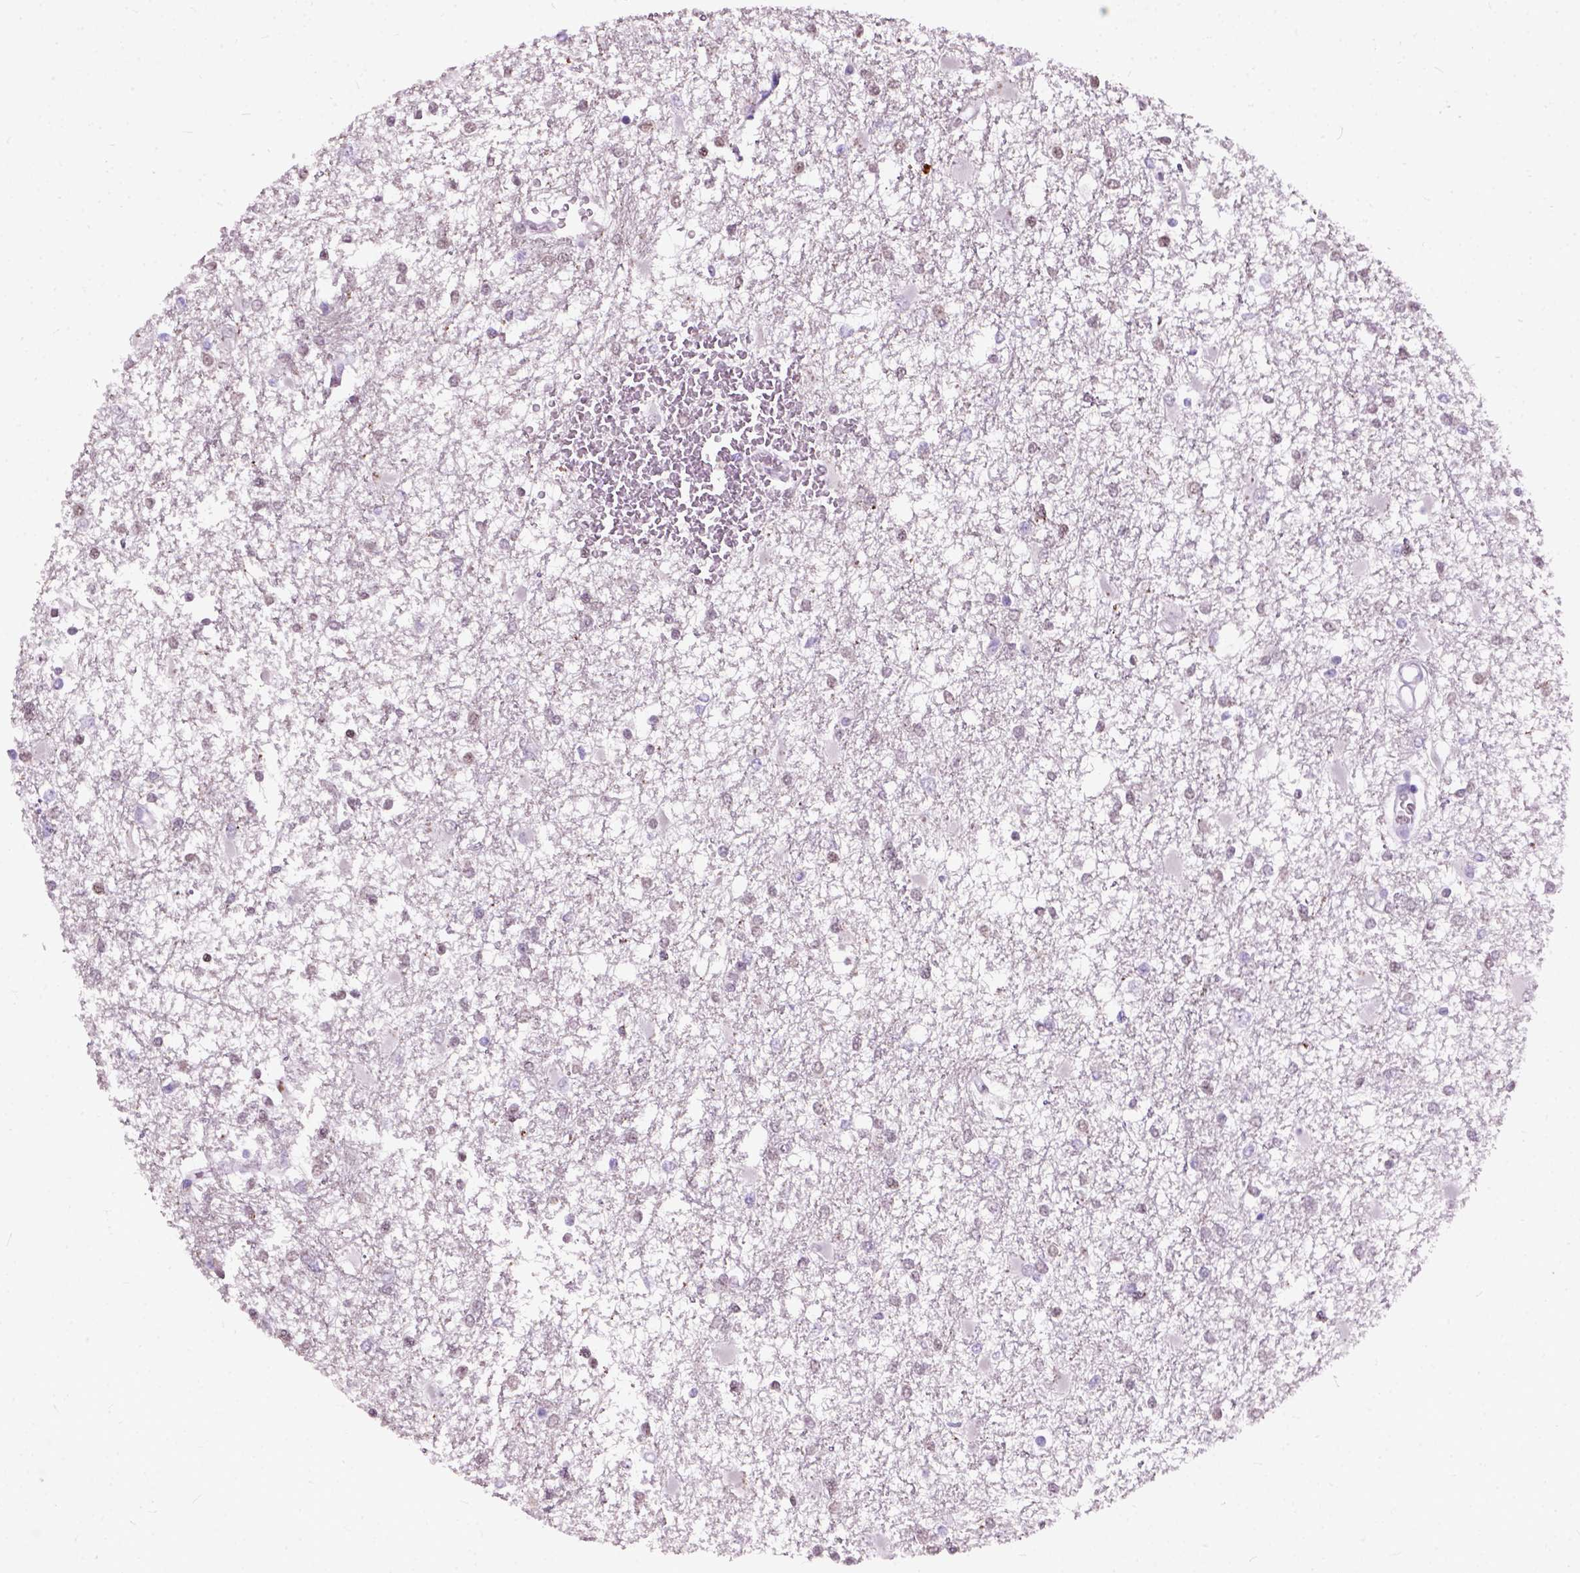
{"staining": {"intensity": "negative", "quantity": "none", "location": "none"}, "tissue": "glioma", "cell_type": "Tumor cells", "image_type": "cancer", "snomed": [{"axis": "morphology", "description": "Glioma, malignant, High grade"}, {"axis": "topography", "description": "Cerebral cortex"}], "caption": "Tumor cells are negative for protein expression in human glioma.", "gene": "AXDND1", "patient": {"sex": "male", "age": 79}}